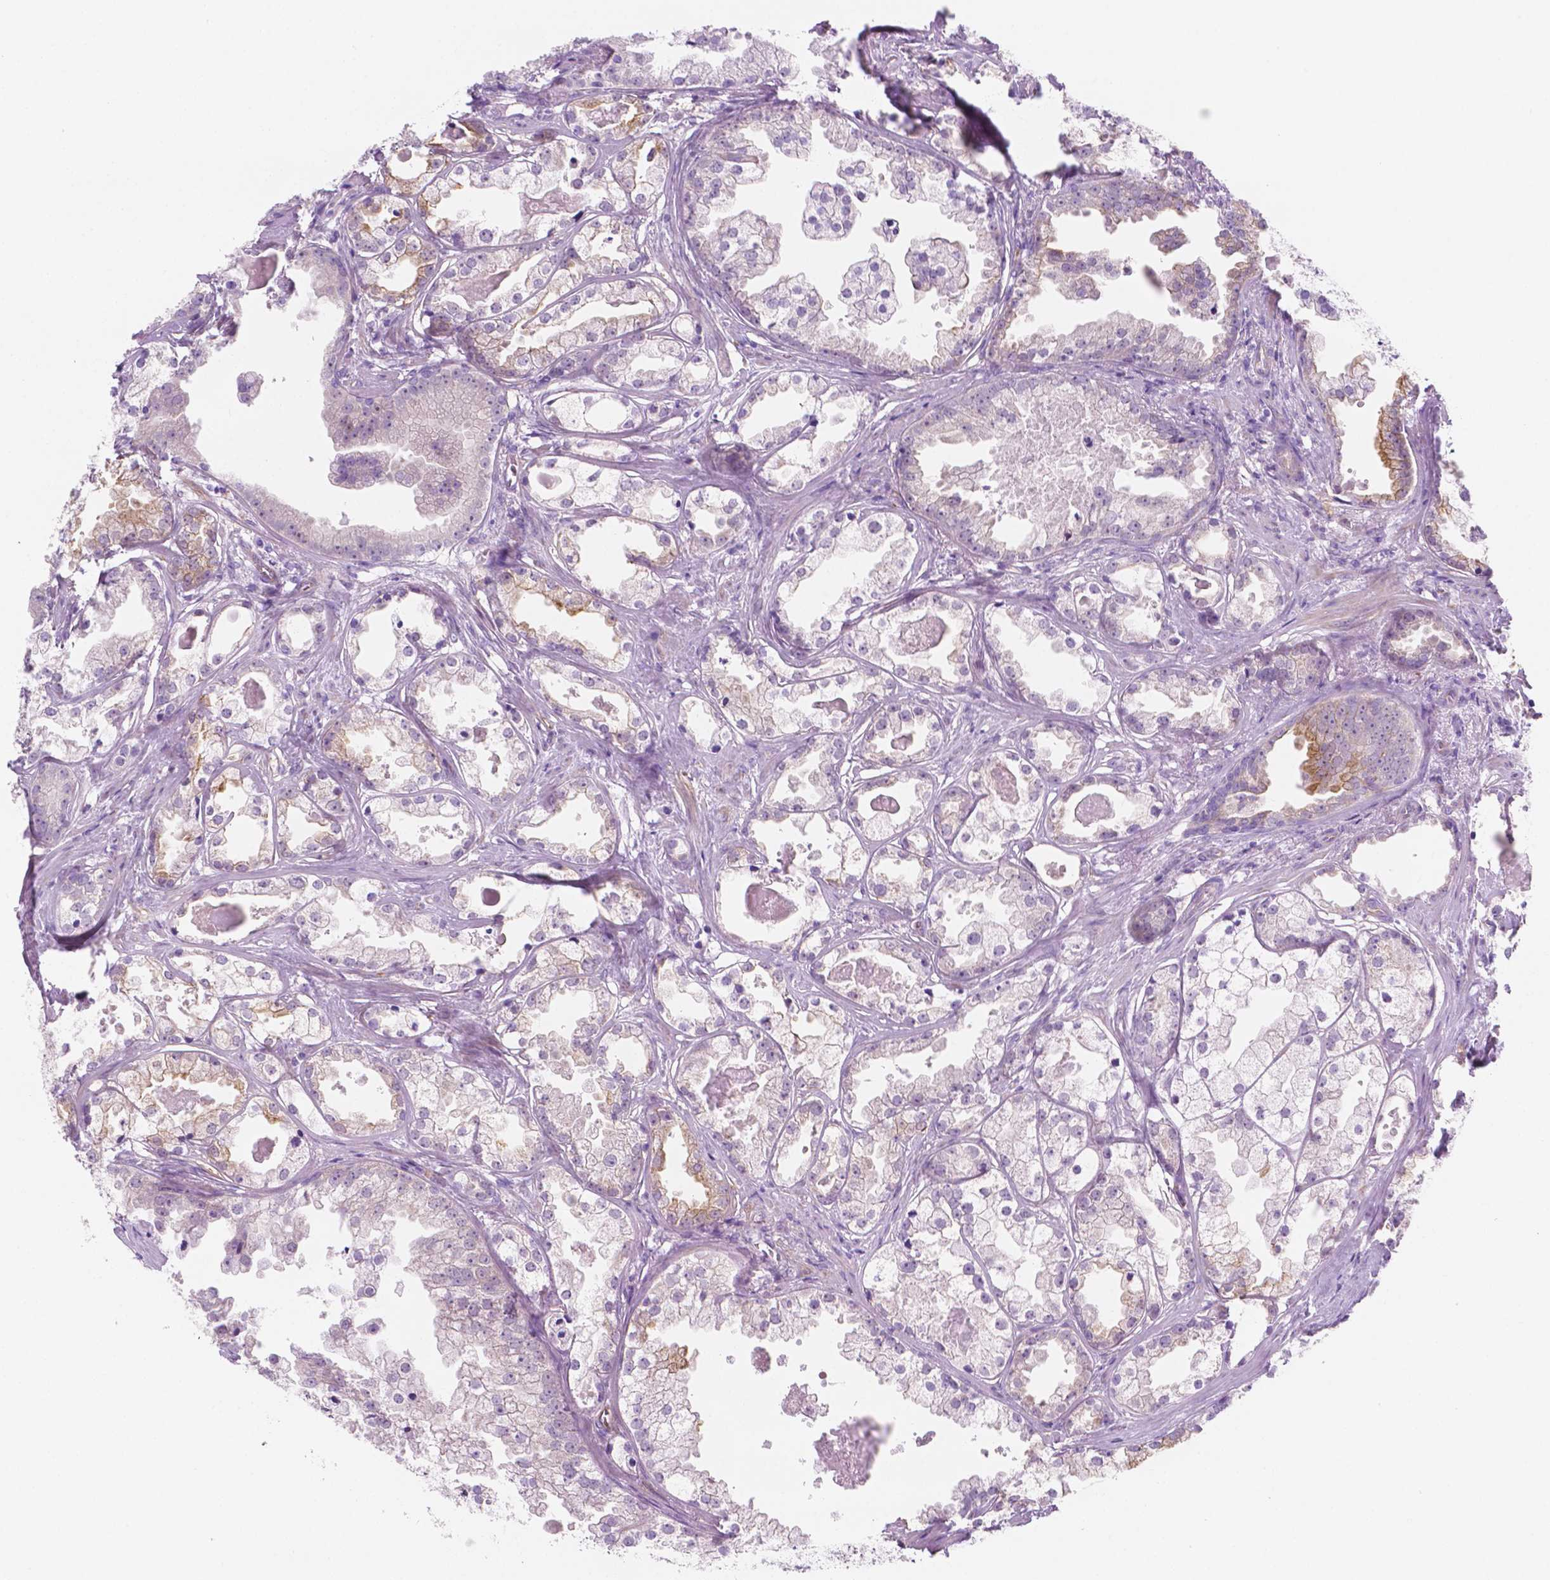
{"staining": {"intensity": "weak", "quantity": "<25%", "location": "cytoplasmic/membranous"}, "tissue": "prostate cancer", "cell_type": "Tumor cells", "image_type": "cancer", "snomed": [{"axis": "morphology", "description": "Adenocarcinoma, Low grade"}, {"axis": "topography", "description": "Prostate"}], "caption": "Immunohistochemical staining of human adenocarcinoma (low-grade) (prostate) reveals no significant expression in tumor cells. Nuclei are stained in blue.", "gene": "EPPK1", "patient": {"sex": "male", "age": 65}}